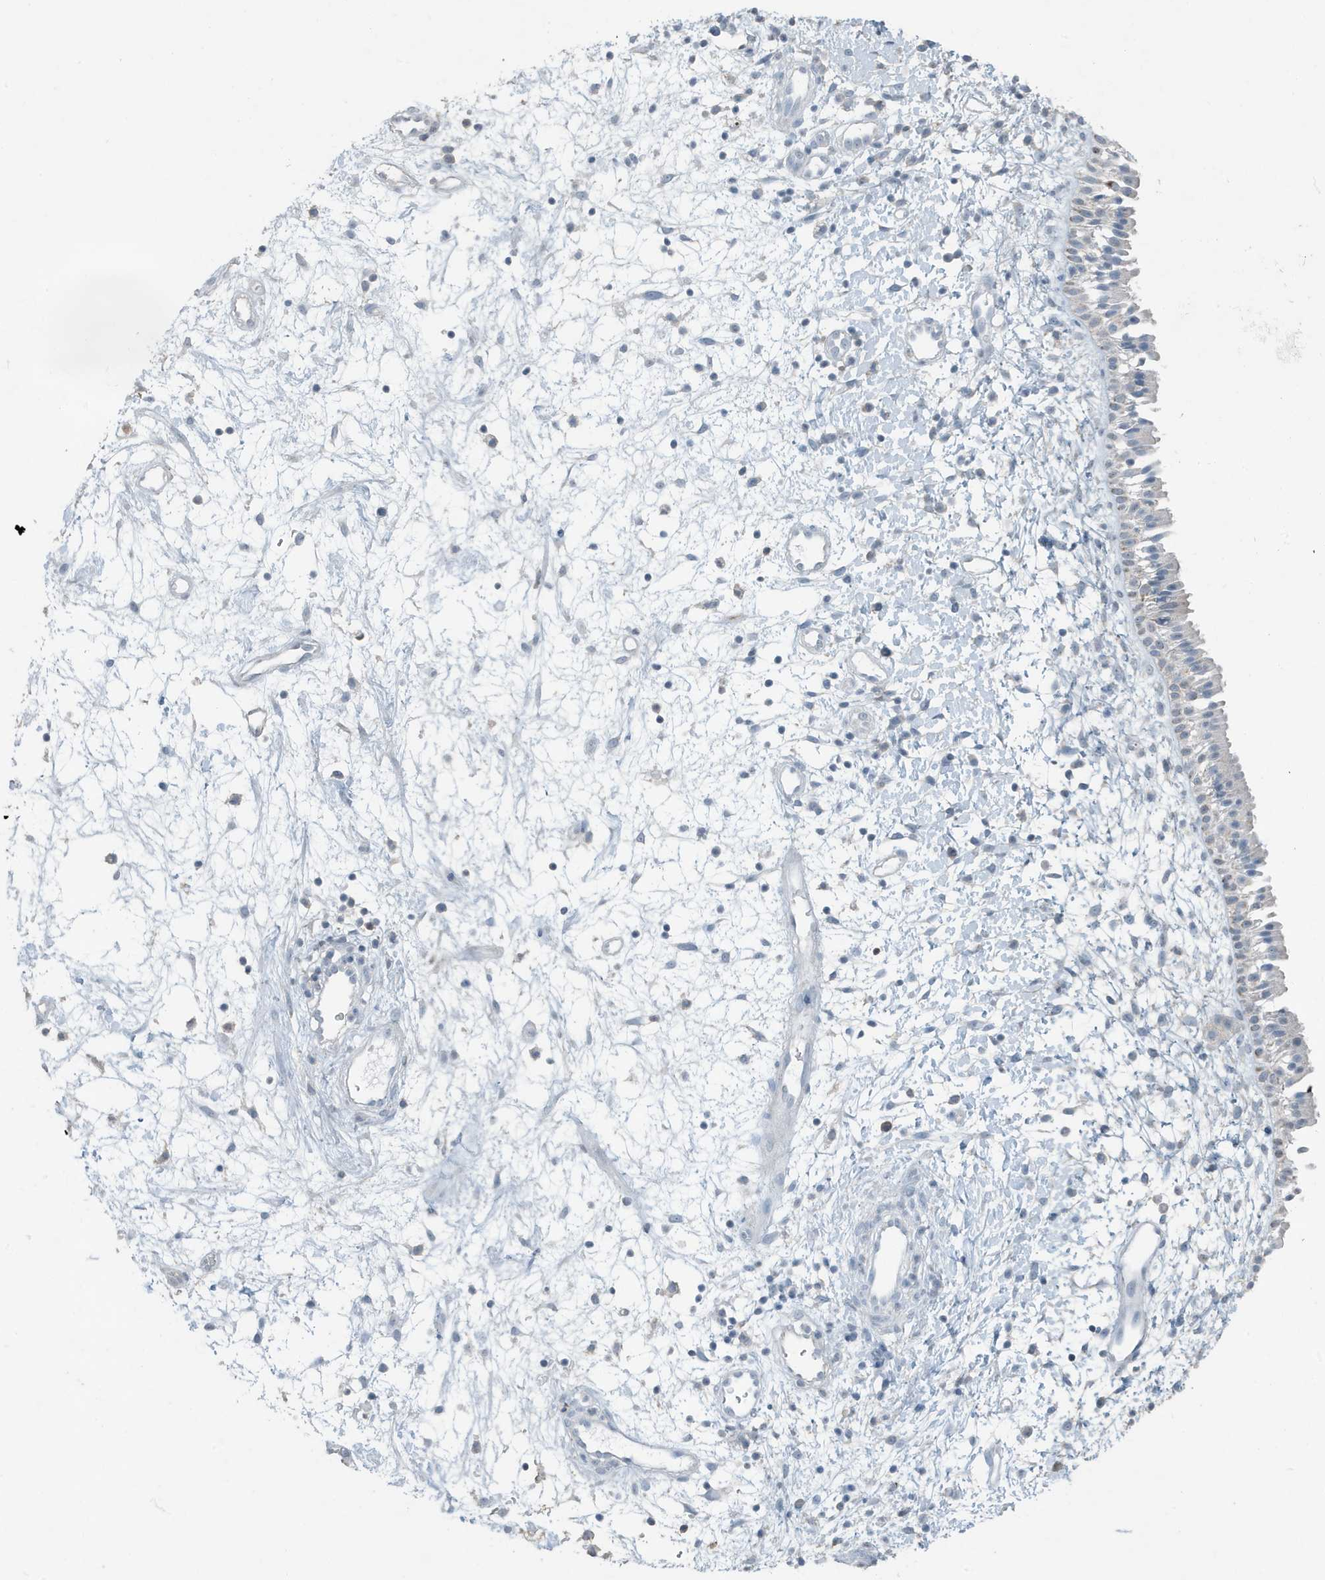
{"staining": {"intensity": "negative", "quantity": "none", "location": "none"}, "tissue": "nasopharynx", "cell_type": "Respiratory epithelial cells", "image_type": "normal", "snomed": [{"axis": "morphology", "description": "Normal tissue, NOS"}, {"axis": "topography", "description": "Nasopharynx"}], "caption": "Immunohistochemistry (IHC) photomicrograph of benign human nasopharynx stained for a protein (brown), which reveals no staining in respiratory epithelial cells.", "gene": "FAM162A", "patient": {"sex": "male", "age": 22}}